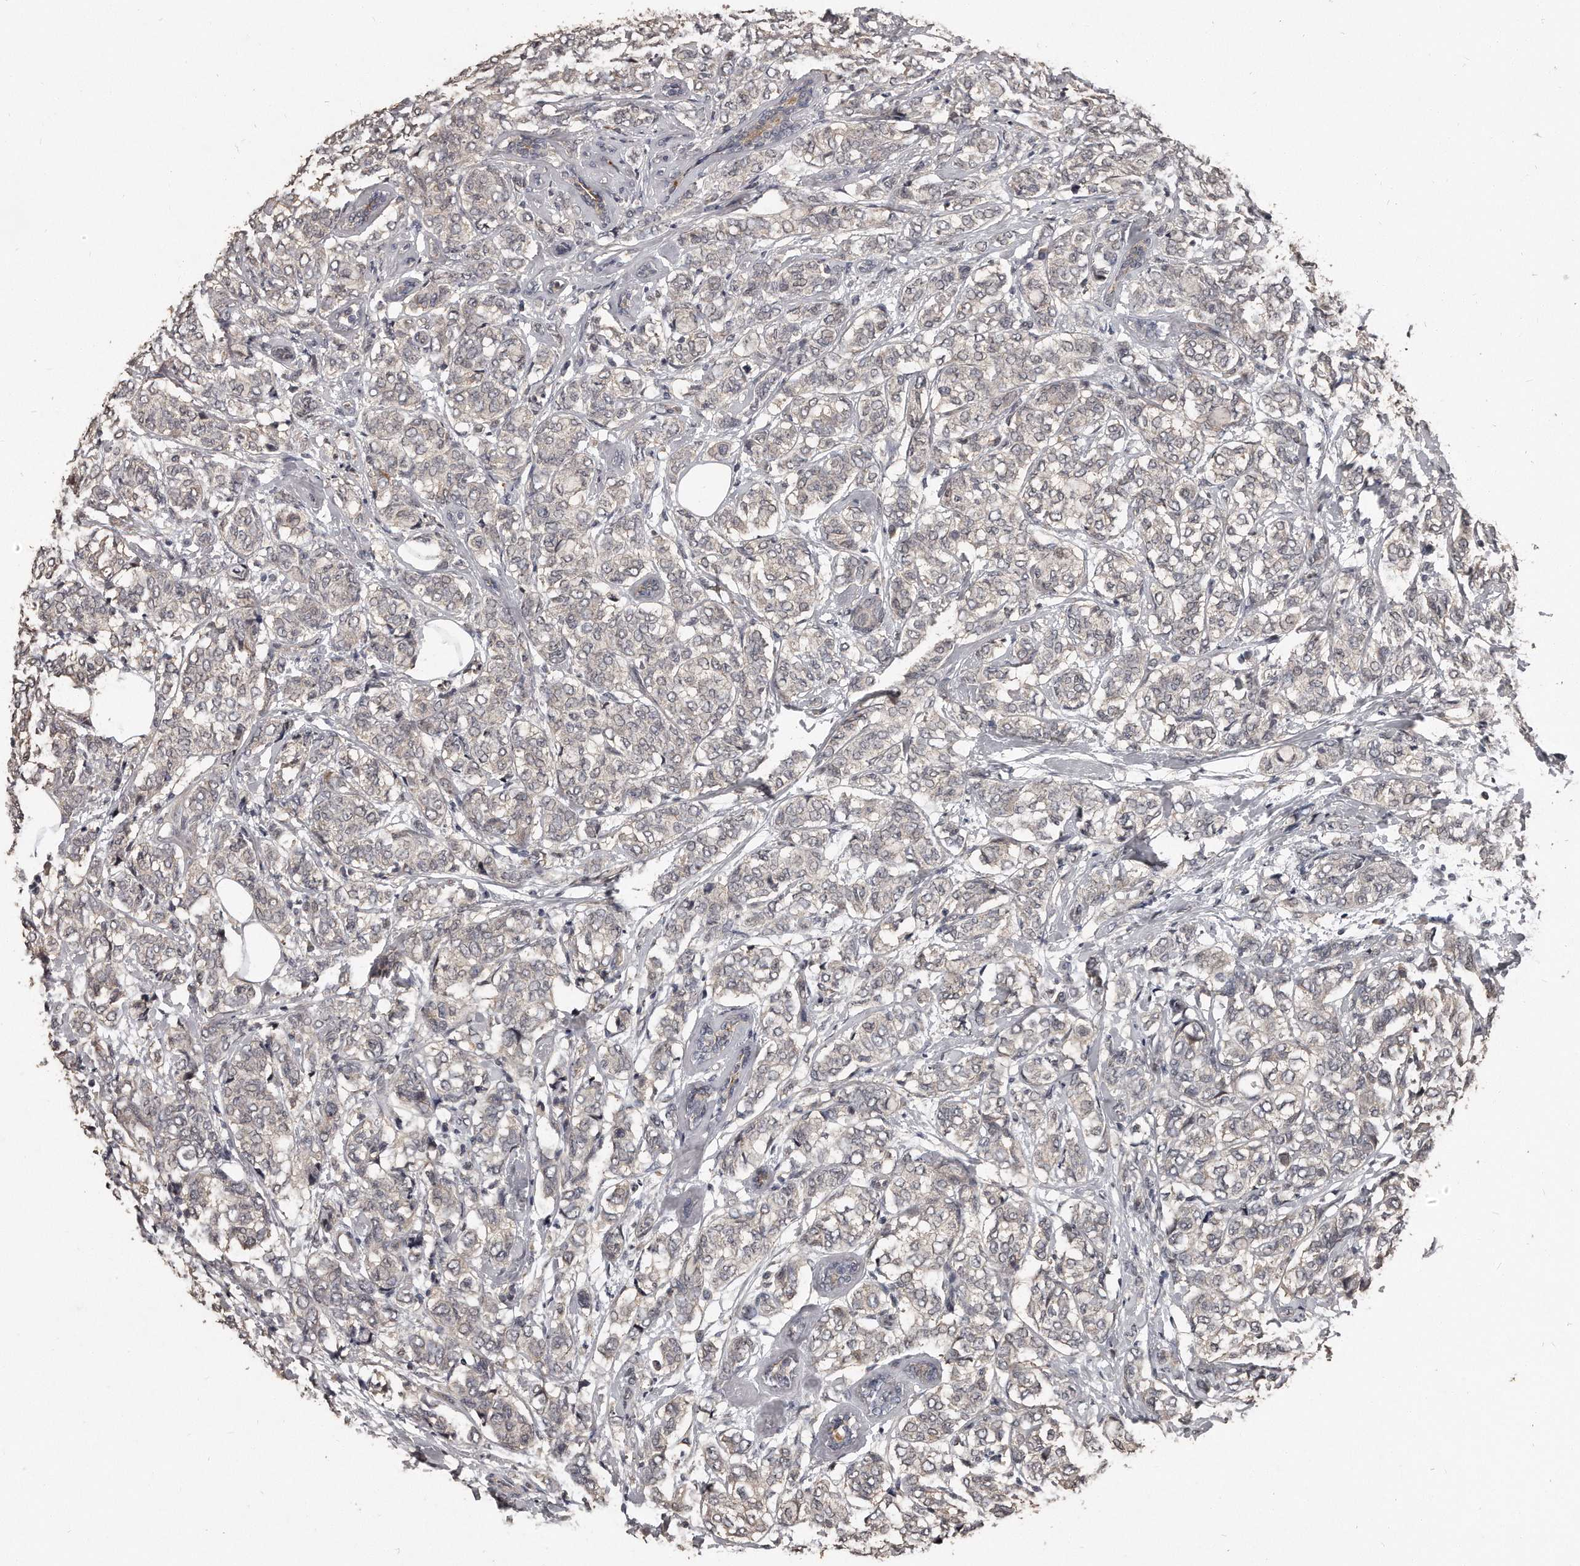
{"staining": {"intensity": "weak", "quantity": "<25%", "location": "nuclear"}, "tissue": "breast cancer", "cell_type": "Tumor cells", "image_type": "cancer", "snomed": [{"axis": "morphology", "description": "Lobular carcinoma"}, {"axis": "topography", "description": "Breast"}], "caption": "High power microscopy image of an immunohistochemistry (IHC) photomicrograph of breast cancer (lobular carcinoma), revealing no significant positivity in tumor cells.", "gene": "GRB10", "patient": {"sex": "female", "age": 60}}